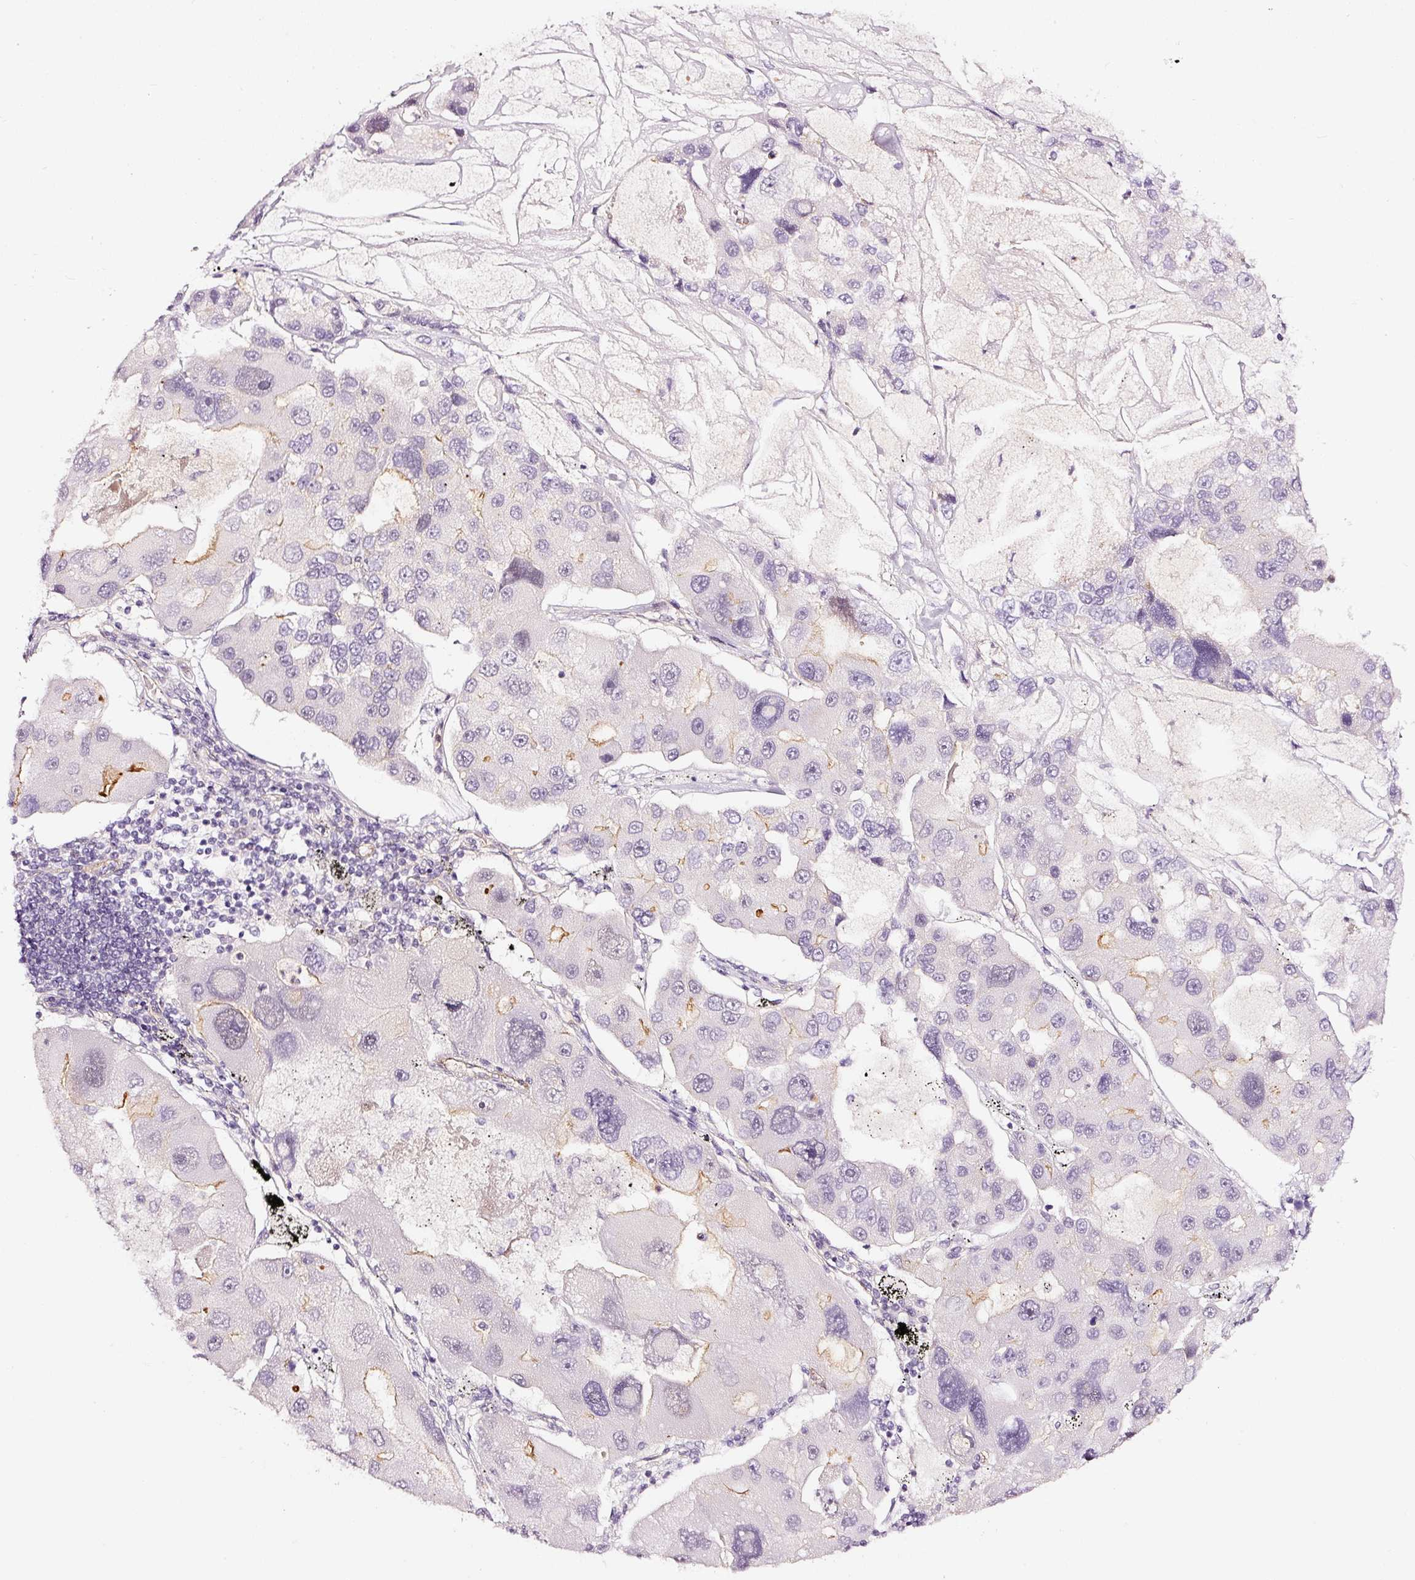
{"staining": {"intensity": "negative", "quantity": "none", "location": "none"}, "tissue": "lung cancer", "cell_type": "Tumor cells", "image_type": "cancer", "snomed": [{"axis": "morphology", "description": "Adenocarcinoma, NOS"}, {"axis": "topography", "description": "Lung"}], "caption": "Tumor cells show no significant positivity in lung adenocarcinoma.", "gene": "ABCB4", "patient": {"sex": "female", "age": 54}}